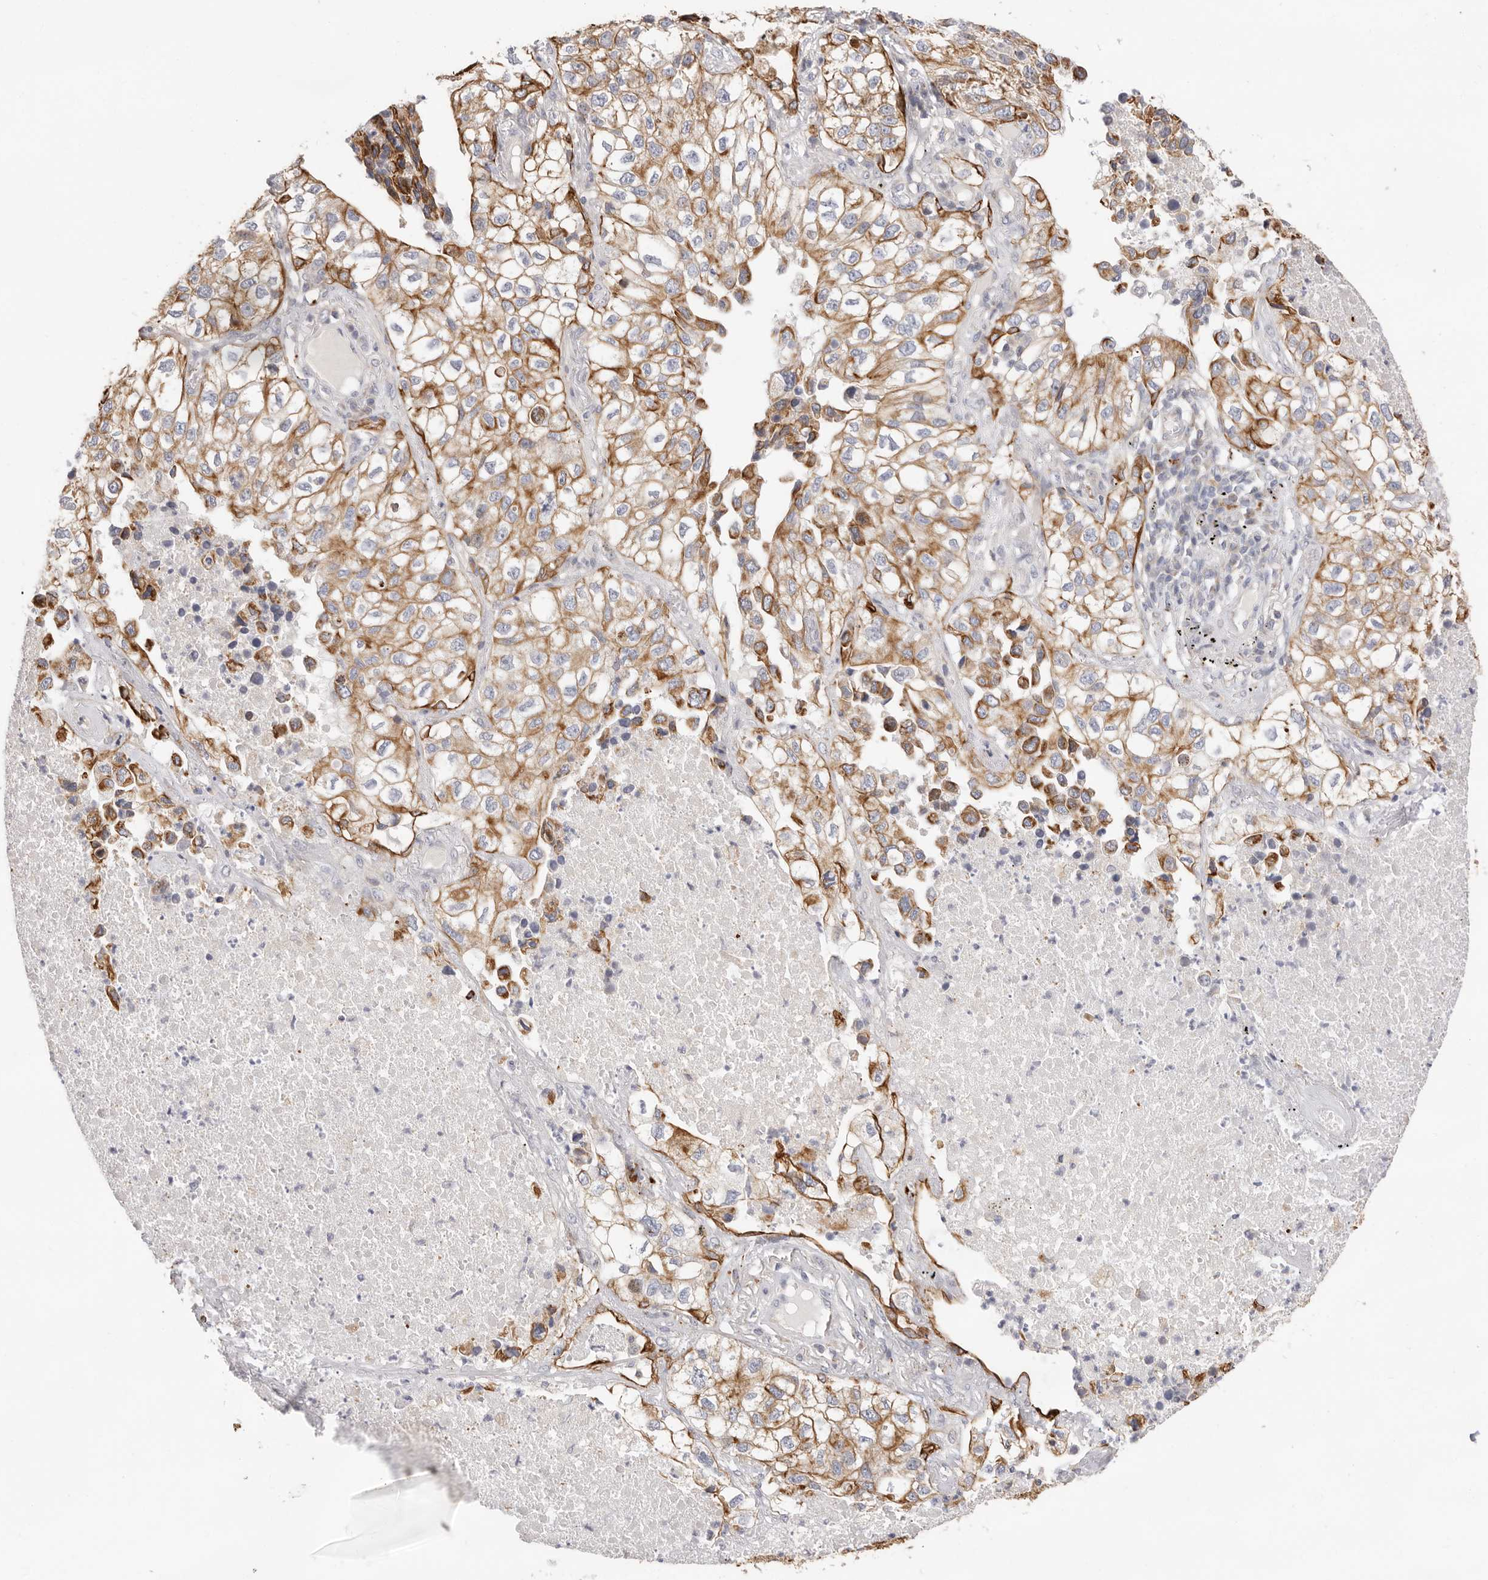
{"staining": {"intensity": "moderate", "quantity": ">75%", "location": "cytoplasmic/membranous"}, "tissue": "lung cancer", "cell_type": "Tumor cells", "image_type": "cancer", "snomed": [{"axis": "morphology", "description": "Adenocarcinoma, NOS"}, {"axis": "topography", "description": "Lung"}], "caption": "This is an image of IHC staining of lung cancer, which shows moderate positivity in the cytoplasmic/membranous of tumor cells.", "gene": "USH1C", "patient": {"sex": "male", "age": 63}}